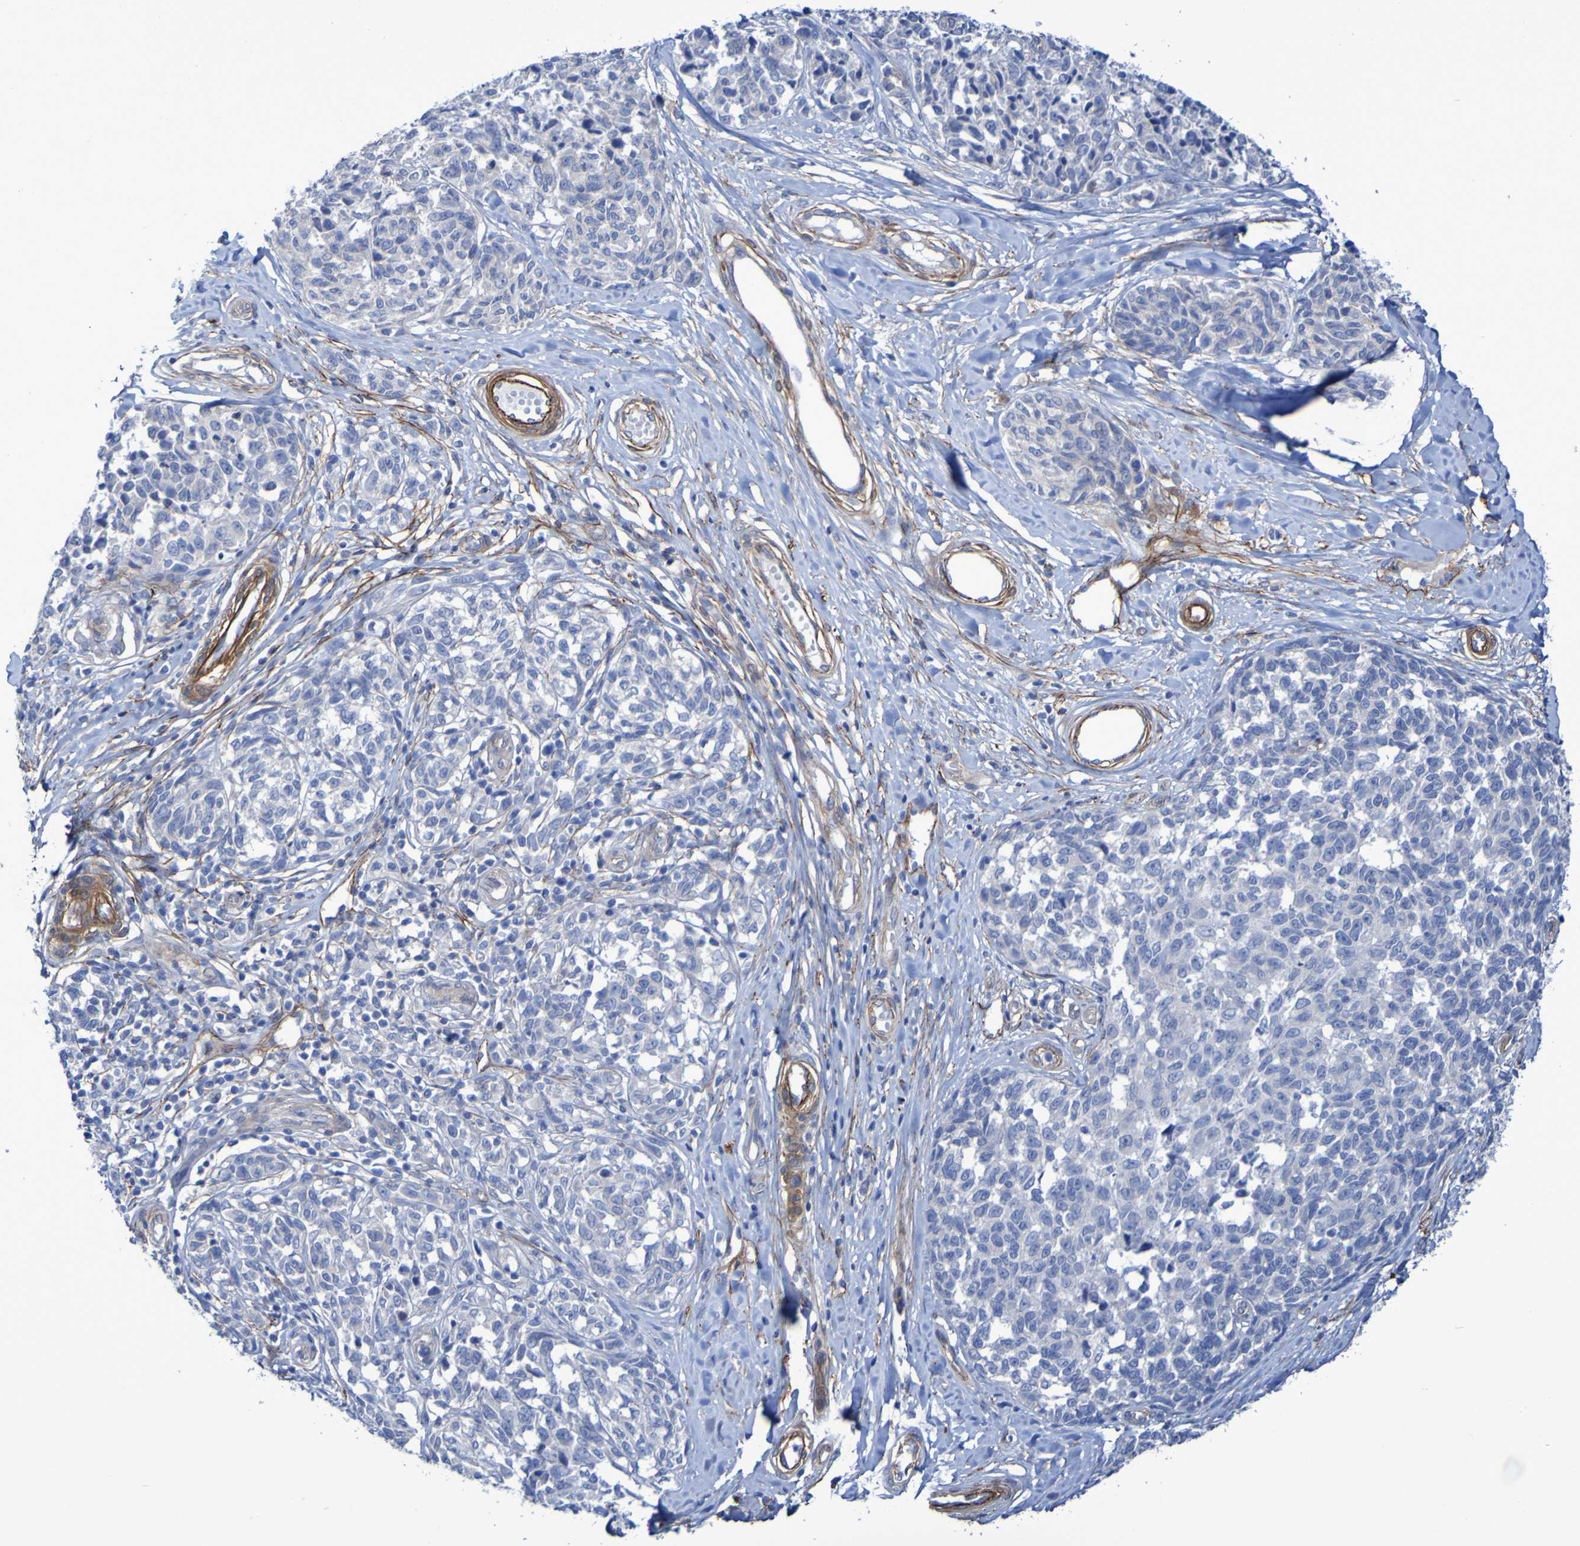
{"staining": {"intensity": "negative", "quantity": "none", "location": "none"}, "tissue": "melanoma", "cell_type": "Tumor cells", "image_type": "cancer", "snomed": [{"axis": "morphology", "description": "Malignant melanoma, NOS"}, {"axis": "topography", "description": "Skin"}], "caption": "Immunohistochemical staining of malignant melanoma exhibits no significant staining in tumor cells.", "gene": "LPP", "patient": {"sex": "female", "age": 64}}